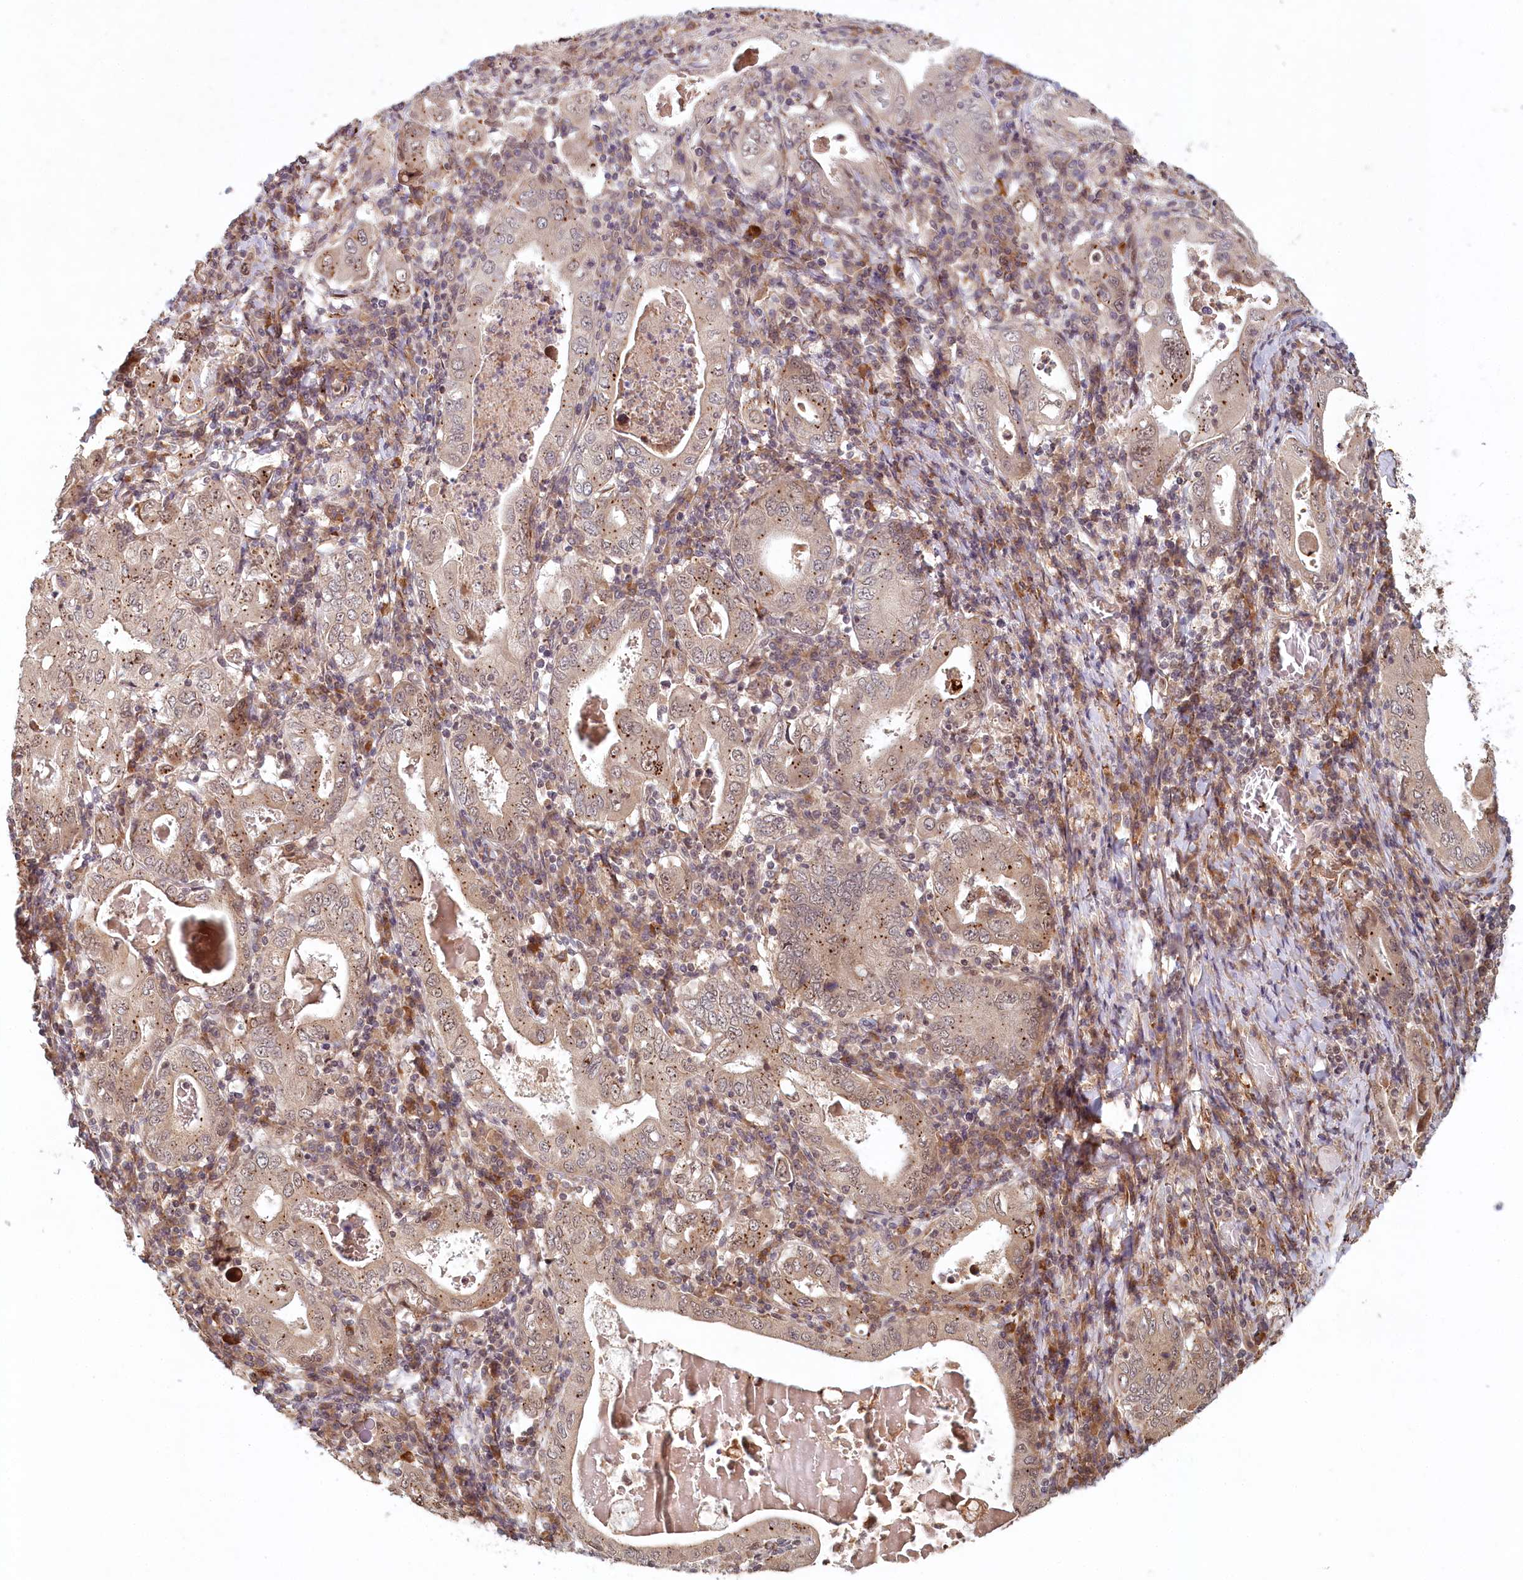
{"staining": {"intensity": "moderate", "quantity": "25%-75%", "location": "cytoplasmic/membranous"}, "tissue": "stomach cancer", "cell_type": "Tumor cells", "image_type": "cancer", "snomed": [{"axis": "morphology", "description": "Normal tissue, NOS"}, {"axis": "morphology", "description": "Adenocarcinoma, NOS"}, {"axis": "topography", "description": "Esophagus"}, {"axis": "topography", "description": "Stomach, upper"}, {"axis": "topography", "description": "Peripheral nerve tissue"}], "caption": "Immunohistochemical staining of adenocarcinoma (stomach) exhibits medium levels of moderate cytoplasmic/membranous staining in approximately 25%-75% of tumor cells.", "gene": "WAPL", "patient": {"sex": "male", "age": 62}}